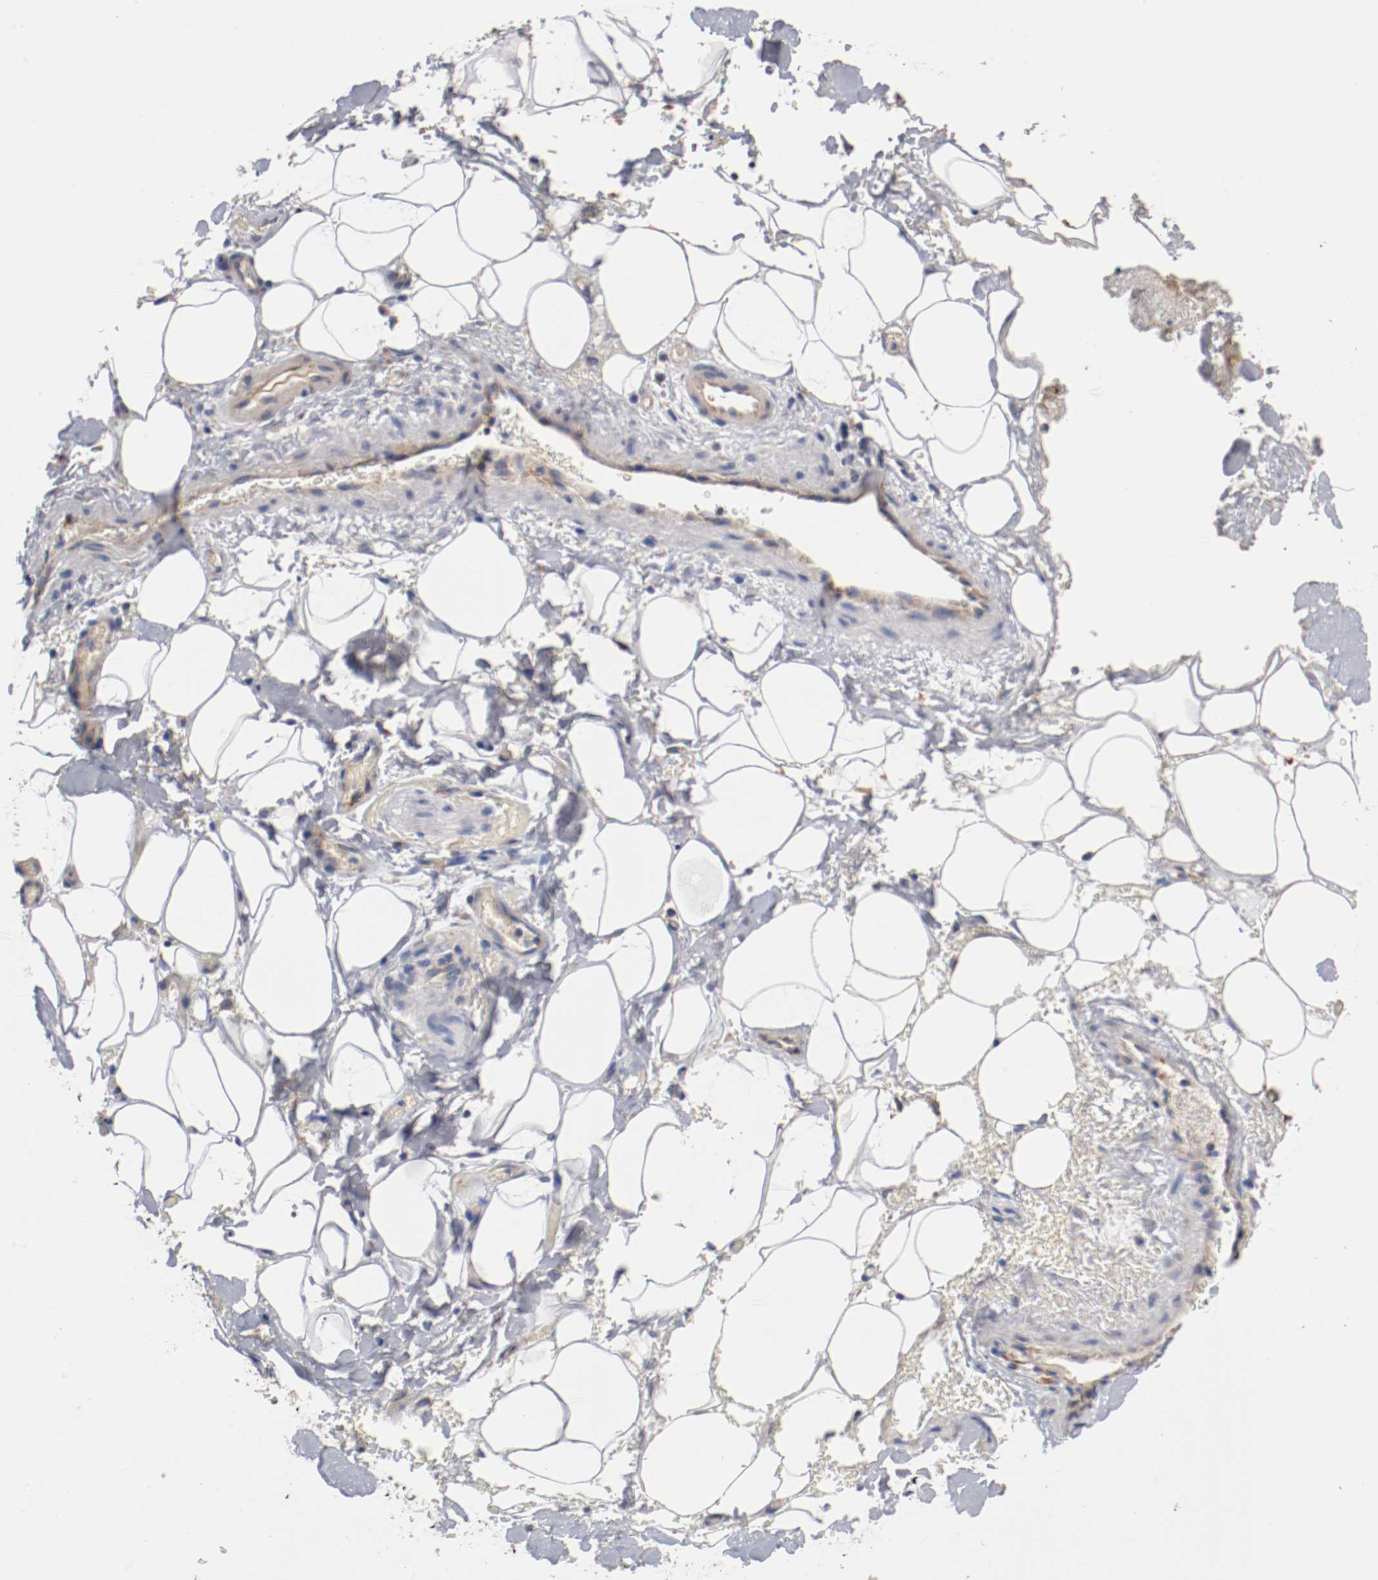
{"staining": {"intensity": "negative", "quantity": "none", "location": "none"}, "tissue": "adipose tissue", "cell_type": "Adipocytes", "image_type": "normal", "snomed": [{"axis": "morphology", "description": "Normal tissue, NOS"}, {"axis": "morphology", "description": "Cholangiocarcinoma"}, {"axis": "topography", "description": "Liver"}, {"axis": "topography", "description": "Peripheral nerve tissue"}], "caption": "DAB immunohistochemical staining of normal human adipose tissue exhibits no significant positivity in adipocytes. (DAB immunohistochemistry (IHC) with hematoxylin counter stain).", "gene": "PCSK6", "patient": {"sex": "male", "age": 50}}